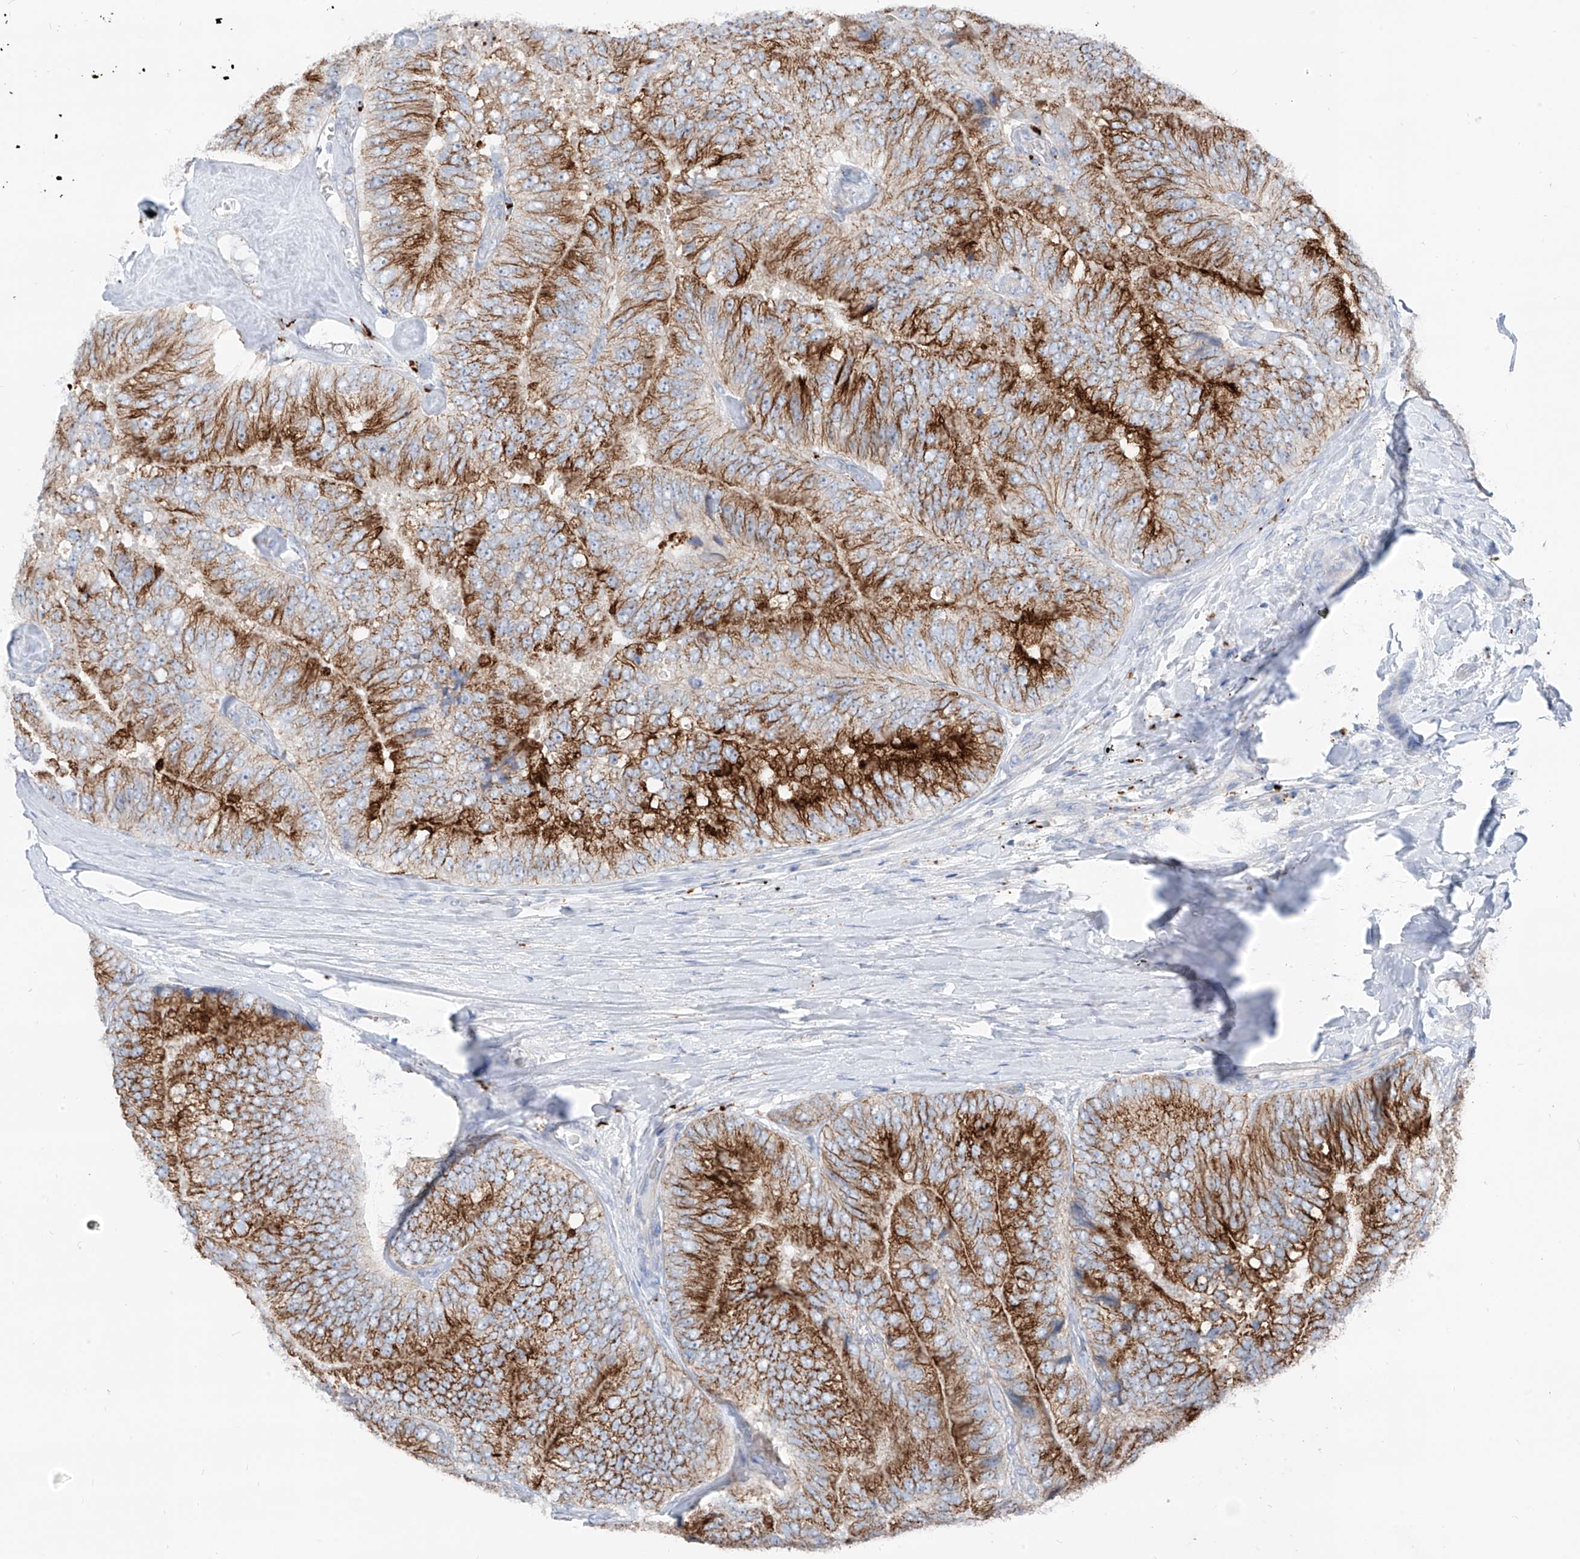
{"staining": {"intensity": "strong", "quantity": ">75%", "location": "cytoplasmic/membranous"}, "tissue": "prostate cancer", "cell_type": "Tumor cells", "image_type": "cancer", "snomed": [{"axis": "morphology", "description": "Adenocarcinoma, High grade"}, {"axis": "topography", "description": "Prostate"}], "caption": "Prostate high-grade adenocarcinoma tissue reveals strong cytoplasmic/membranous positivity in about >75% of tumor cells, visualized by immunohistochemistry. Immunohistochemistry stains the protein of interest in brown and the nuclei are stained blue.", "gene": "GPR137C", "patient": {"sex": "male", "age": 70}}